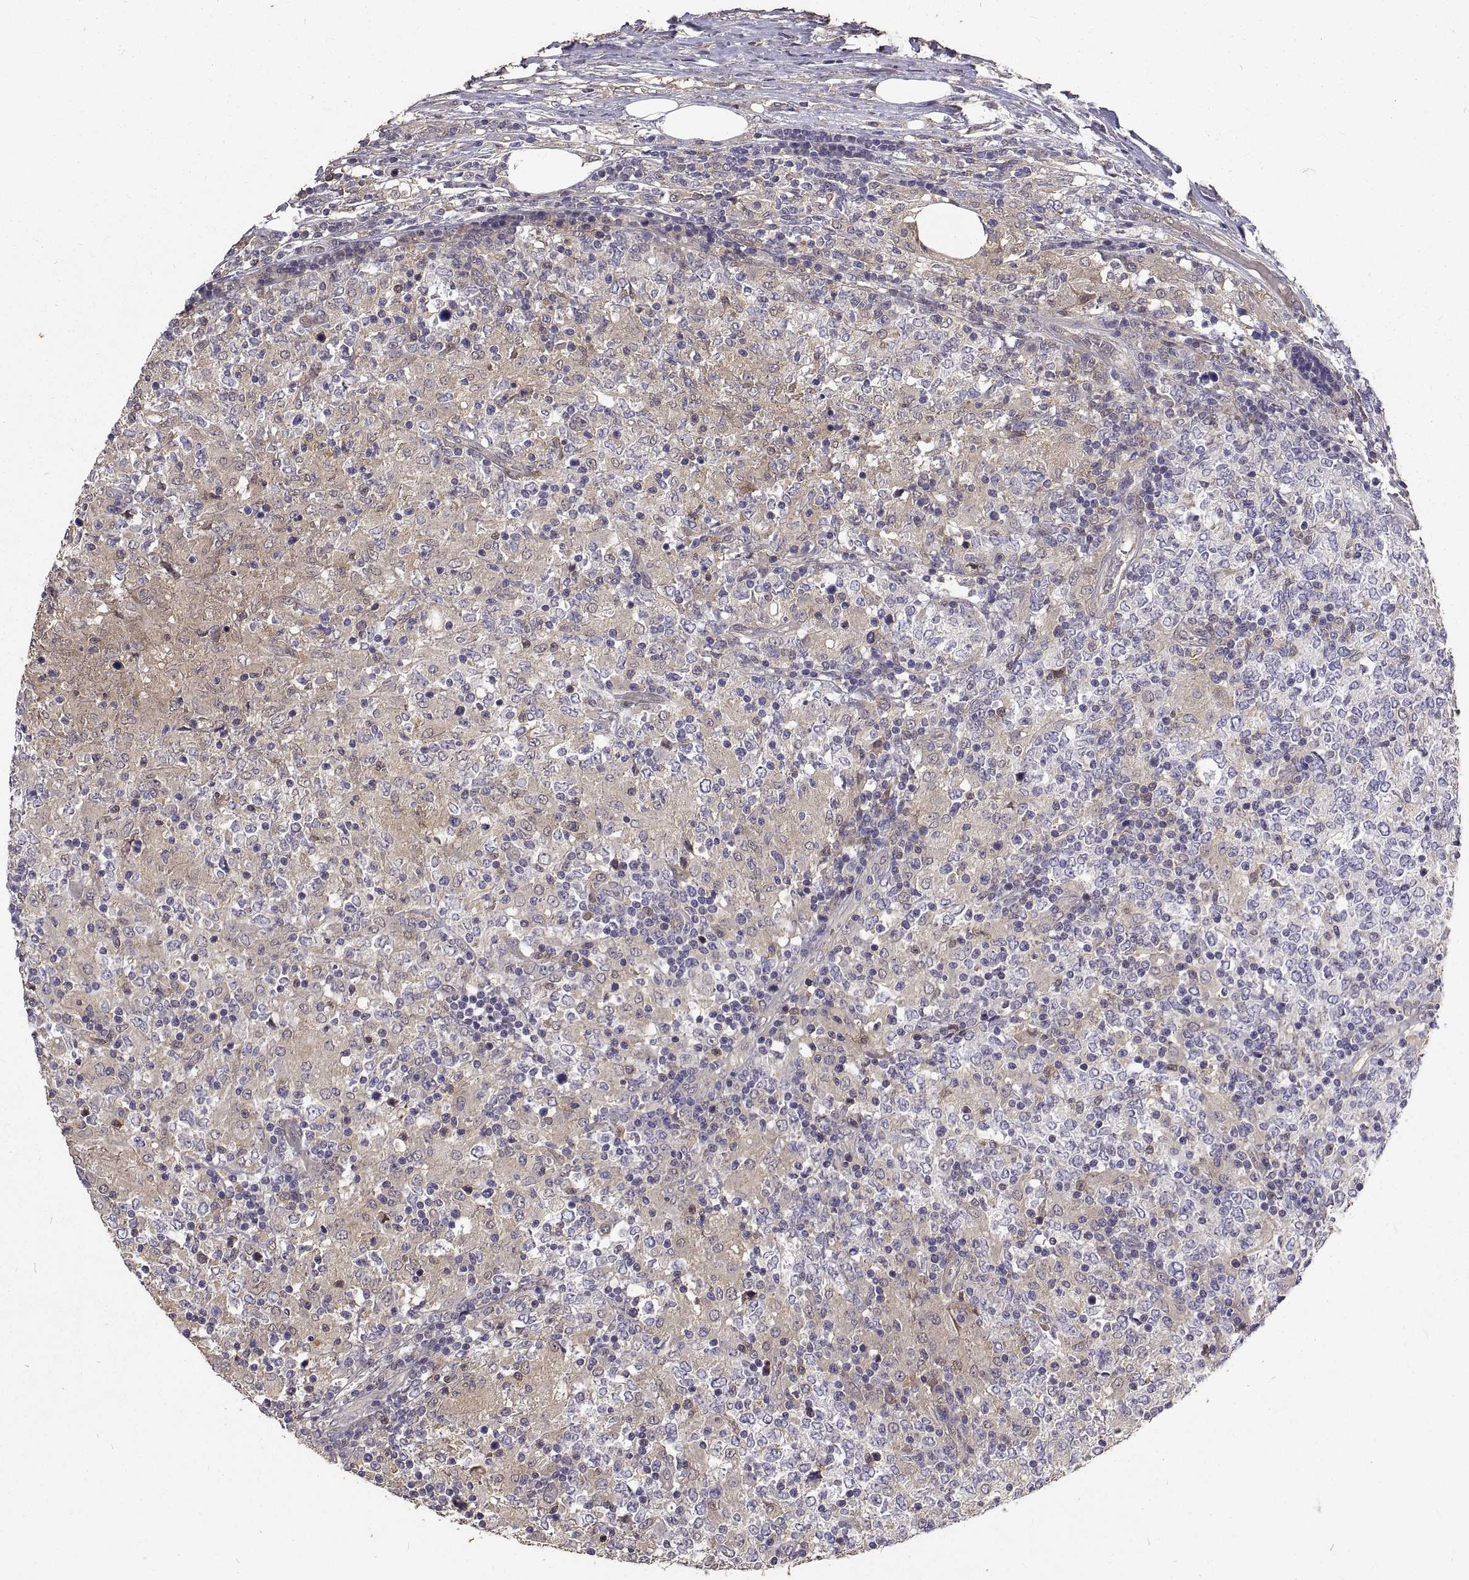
{"staining": {"intensity": "negative", "quantity": "none", "location": "none"}, "tissue": "lymphoma", "cell_type": "Tumor cells", "image_type": "cancer", "snomed": [{"axis": "morphology", "description": "Malignant lymphoma, non-Hodgkin's type, High grade"}, {"axis": "topography", "description": "Lymph node"}], "caption": "Immunohistochemistry (IHC) of high-grade malignant lymphoma, non-Hodgkin's type shows no expression in tumor cells.", "gene": "PEA15", "patient": {"sex": "female", "age": 84}}